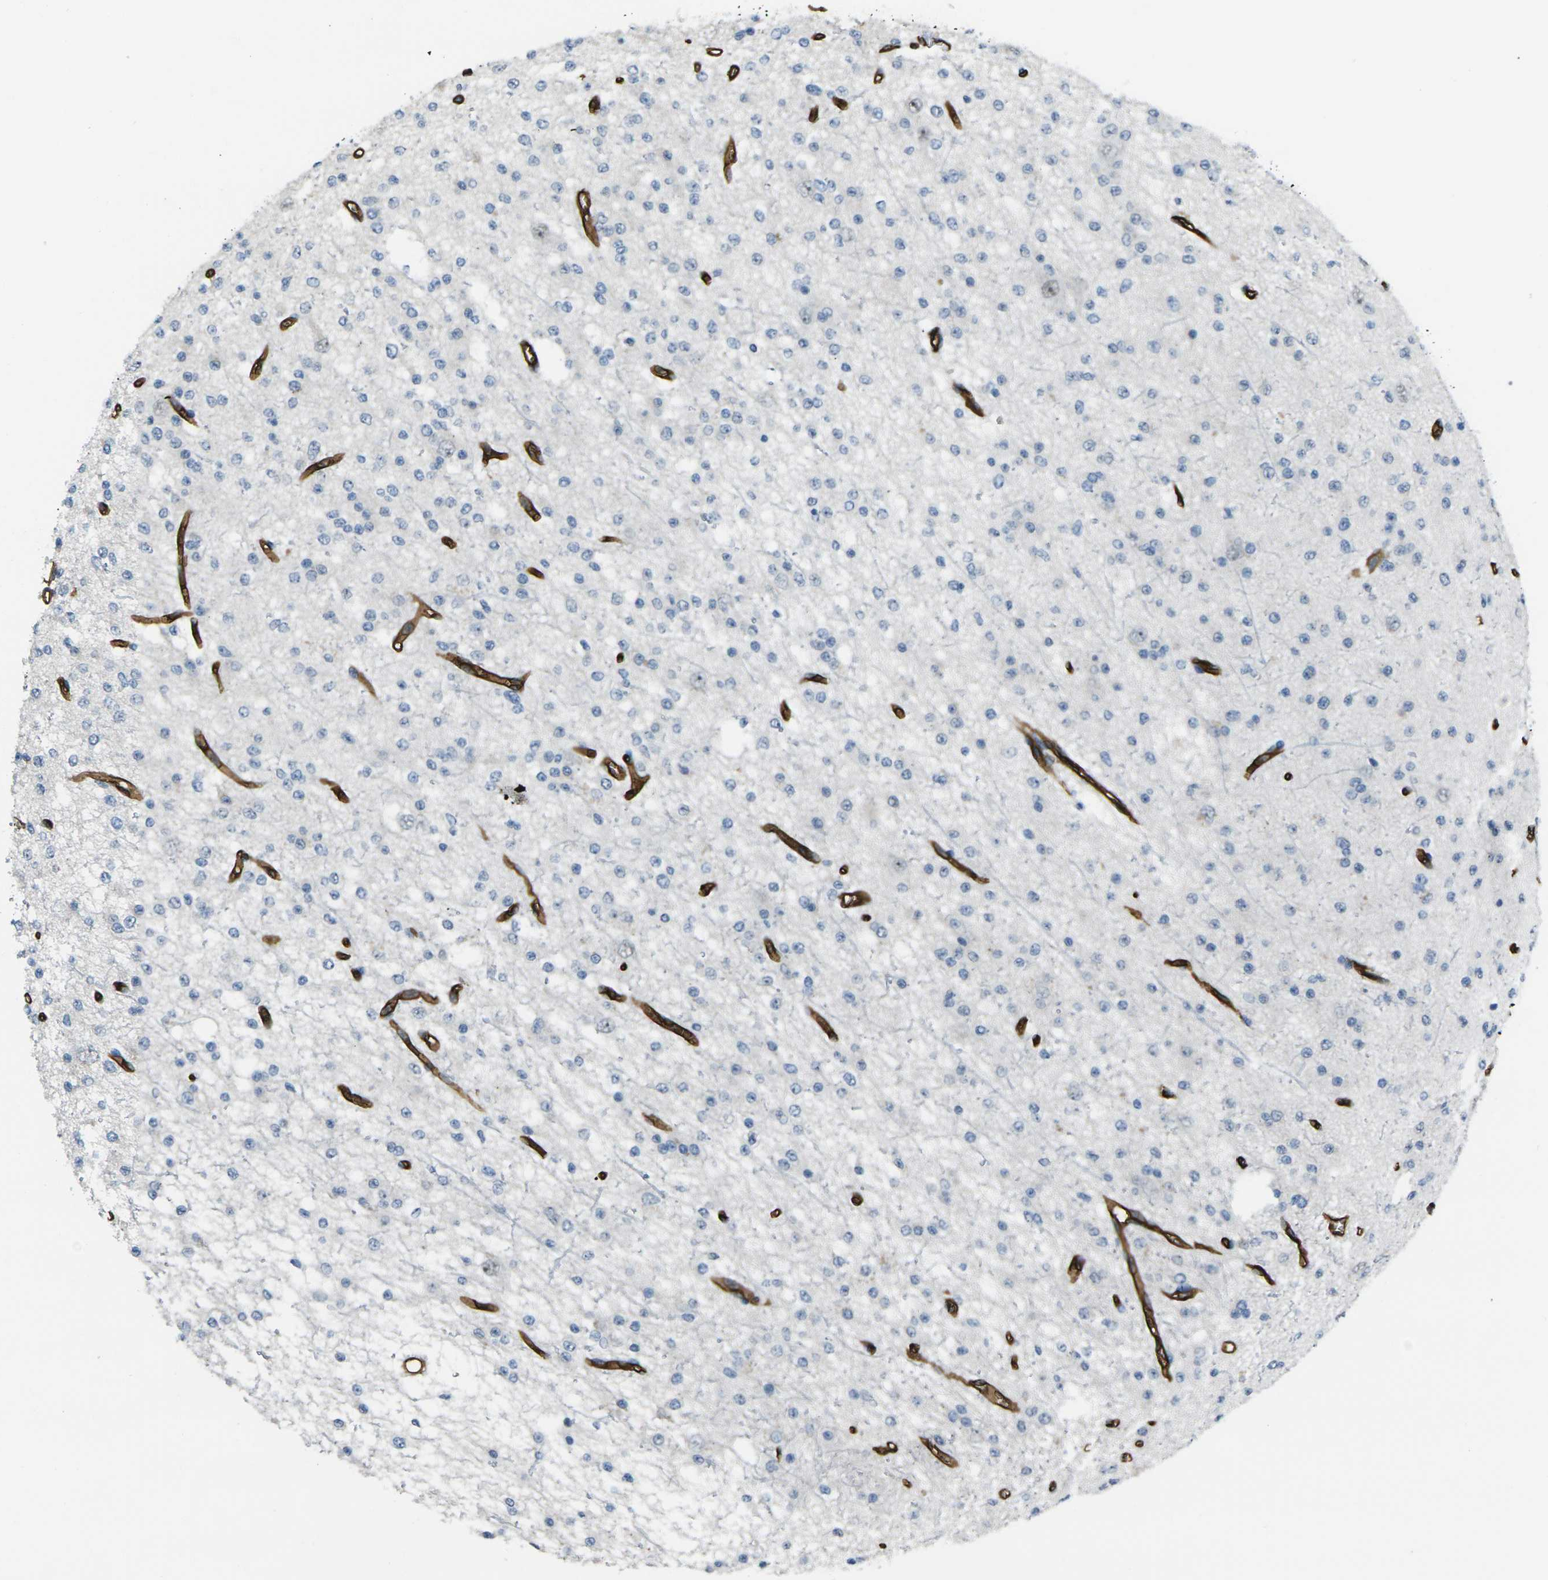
{"staining": {"intensity": "negative", "quantity": "none", "location": "none"}, "tissue": "glioma", "cell_type": "Tumor cells", "image_type": "cancer", "snomed": [{"axis": "morphology", "description": "Glioma, malignant, Low grade"}, {"axis": "topography", "description": "Brain"}], "caption": "An image of low-grade glioma (malignant) stained for a protein displays no brown staining in tumor cells.", "gene": "HSPA12B", "patient": {"sex": "male", "age": 38}}